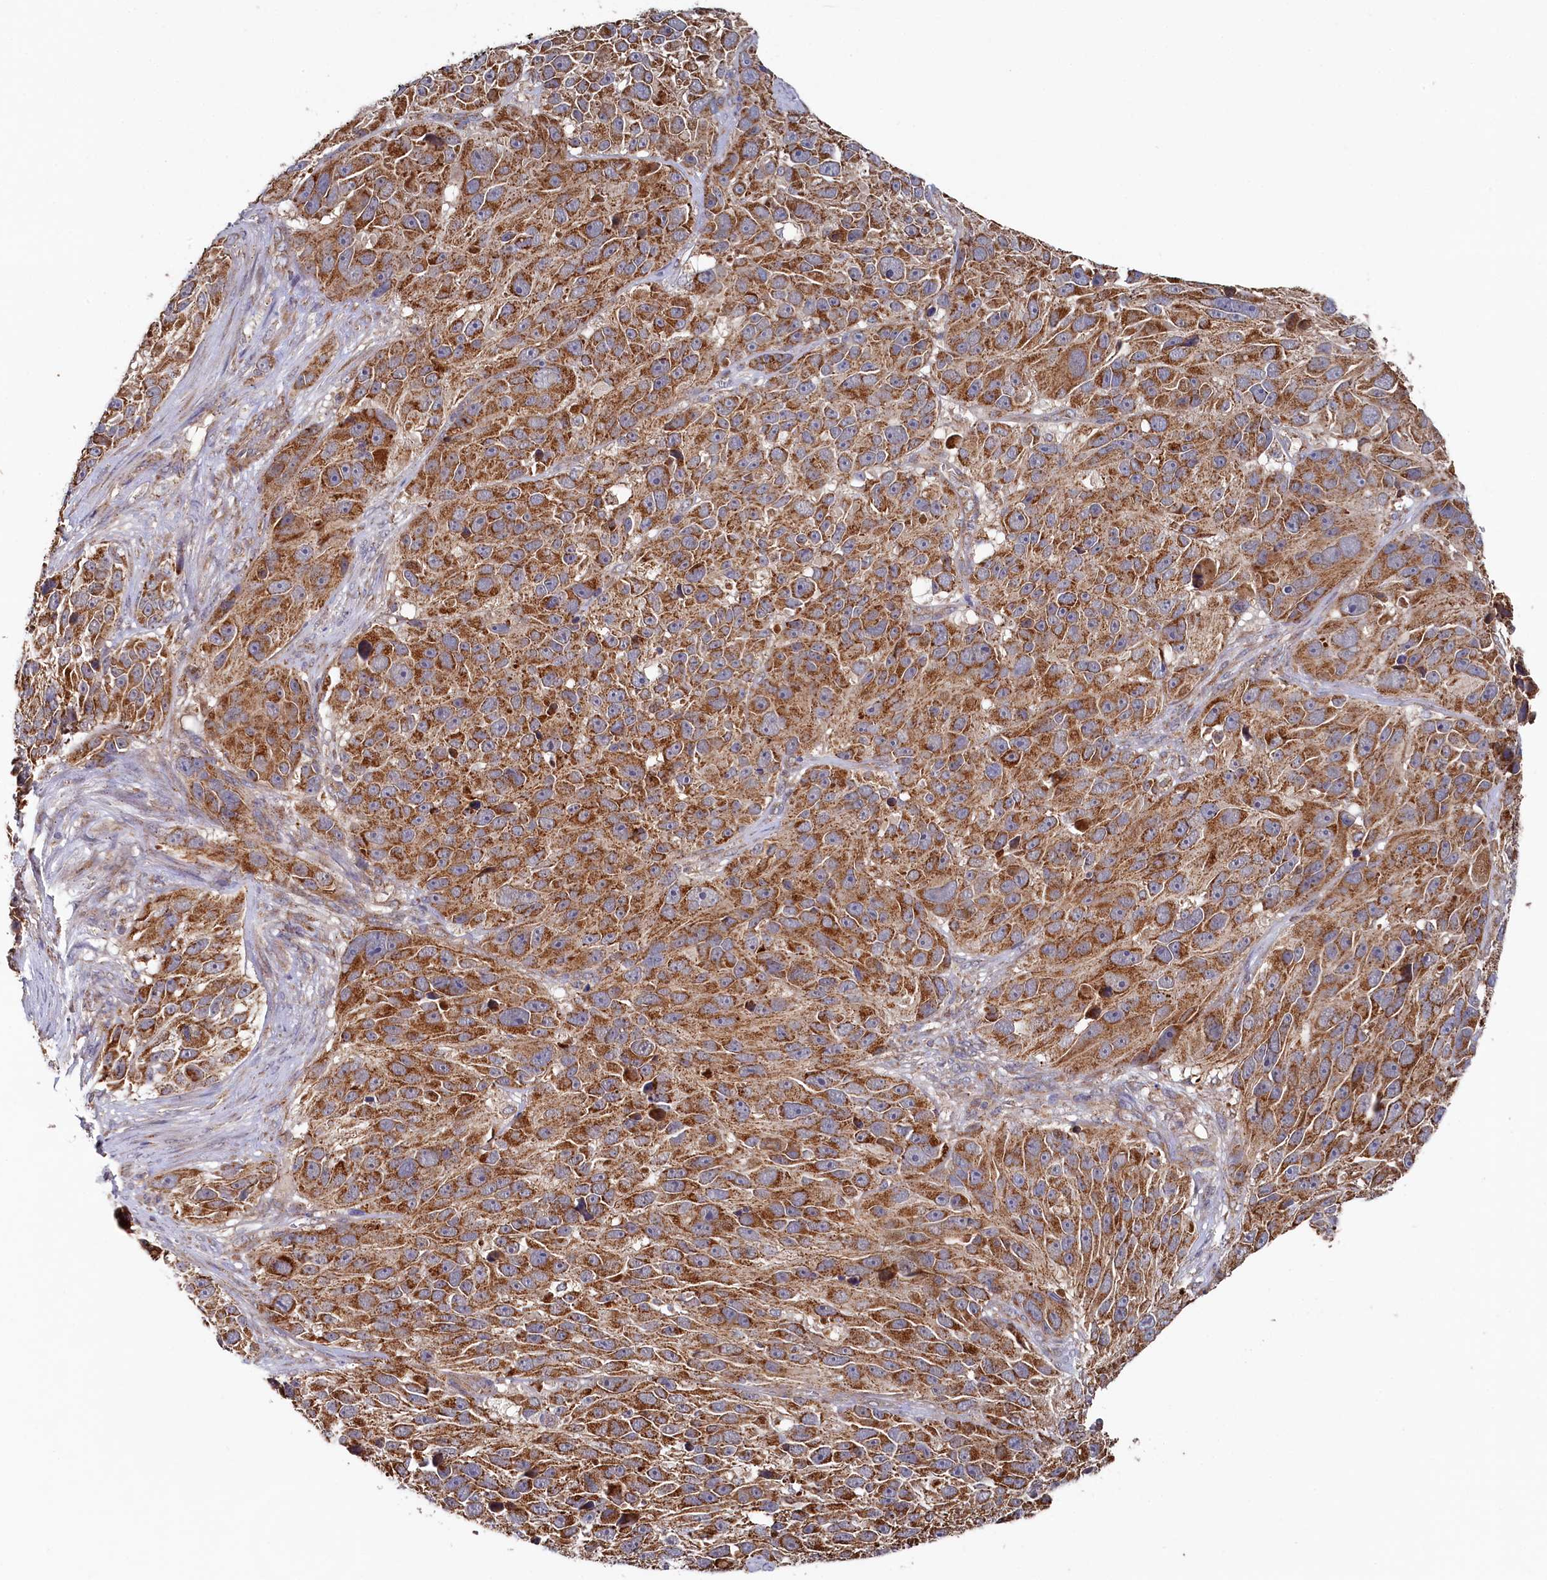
{"staining": {"intensity": "moderate", "quantity": ">75%", "location": "cytoplasmic/membranous"}, "tissue": "melanoma", "cell_type": "Tumor cells", "image_type": "cancer", "snomed": [{"axis": "morphology", "description": "Malignant melanoma, NOS"}, {"axis": "topography", "description": "Skin"}], "caption": "Brown immunohistochemical staining in malignant melanoma shows moderate cytoplasmic/membranous expression in approximately >75% of tumor cells. (Brightfield microscopy of DAB IHC at high magnification).", "gene": "HAUS2", "patient": {"sex": "male", "age": 84}}